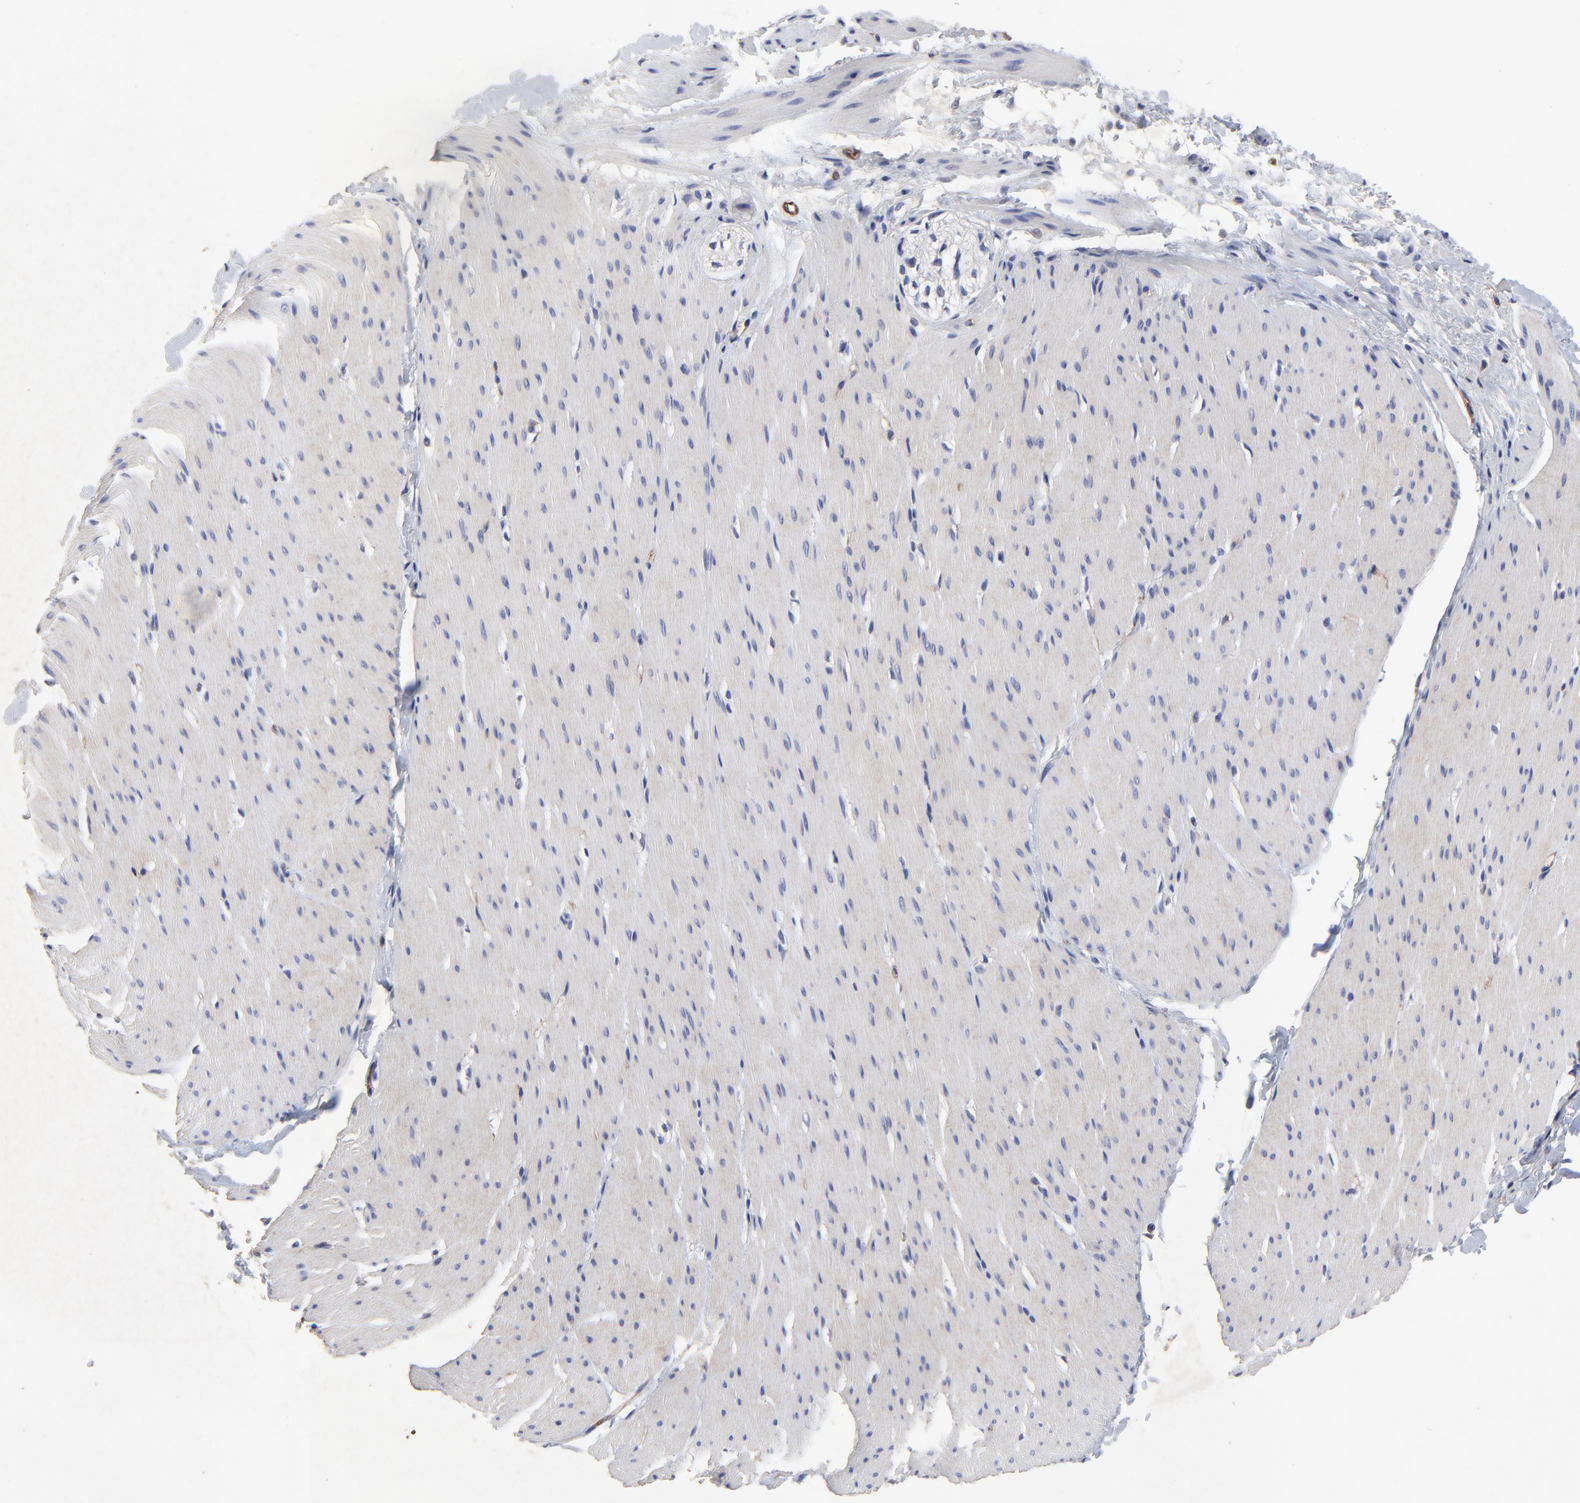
{"staining": {"intensity": "negative", "quantity": "none", "location": "none"}, "tissue": "smooth muscle", "cell_type": "Smooth muscle cells", "image_type": "normal", "snomed": [{"axis": "morphology", "description": "Normal tissue, NOS"}, {"axis": "topography", "description": "Smooth muscle"}, {"axis": "topography", "description": "Colon"}], "caption": "Immunohistochemistry (IHC) histopathology image of normal smooth muscle stained for a protein (brown), which demonstrates no positivity in smooth muscle cells.", "gene": "SULF2", "patient": {"sex": "male", "age": 67}}